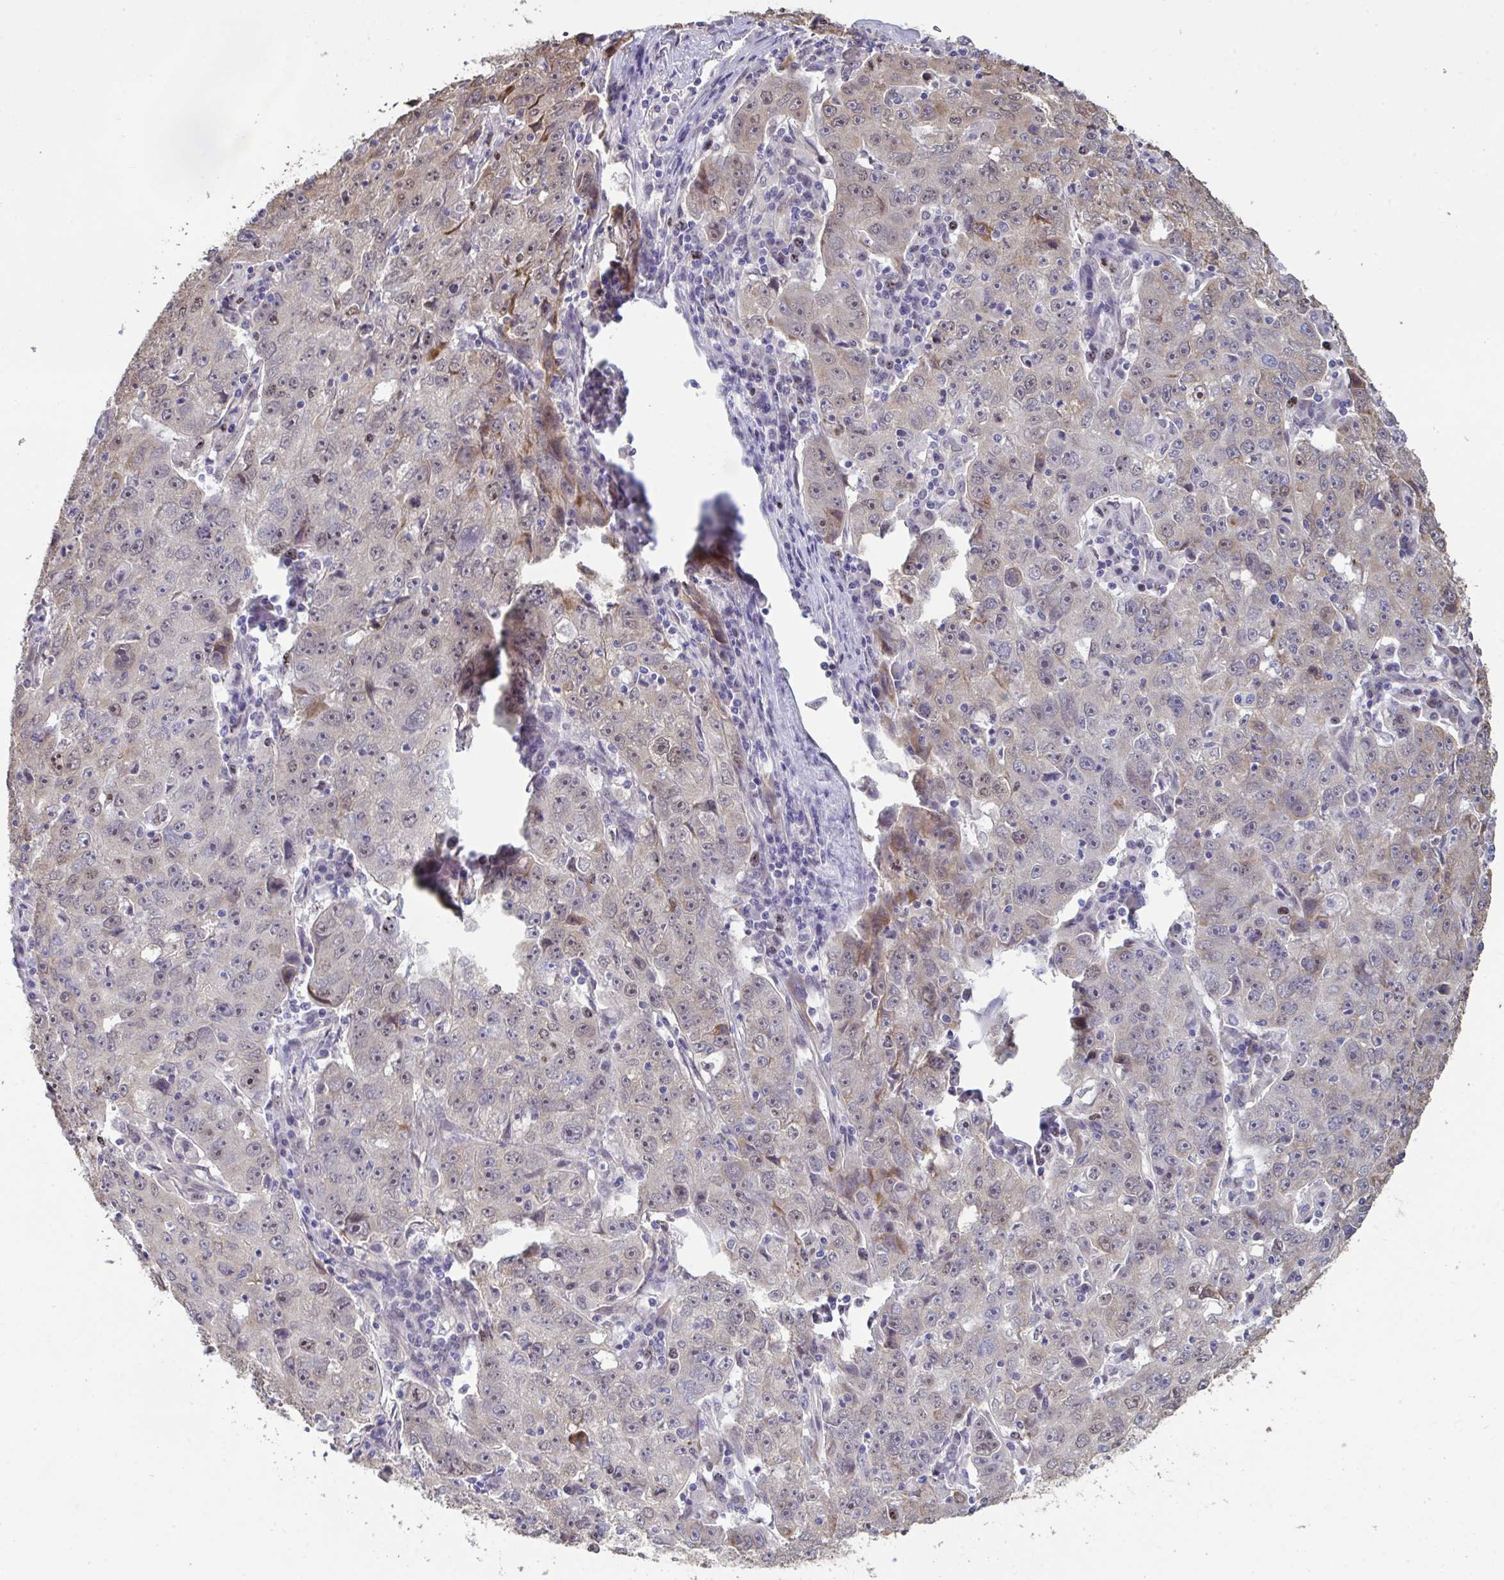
{"staining": {"intensity": "moderate", "quantity": "<25%", "location": "cytoplasmic/membranous,nuclear"}, "tissue": "lung cancer", "cell_type": "Tumor cells", "image_type": "cancer", "snomed": [{"axis": "morphology", "description": "Normal morphology"}, {"axis": "morphology", "description": "Adenocarcinoma, NOS"}, {"axis": "topography", "description": "Lymph node"}, {"axis": "topography", "description": "Lung"}], "caption": "Protein analysis of adenocarcinoma (lung) tissue shows moderate cytoplasmic/membranous and nuclear staining in approximately <25% of tumor cells. The staining was performed using DAB to visualize the protein expression in brown, while the nuclei were stained in blue with hematoxylin (Magnification: 20x).", "gene": "SETD7", "patient": {"sex": "female", "age": 57}}